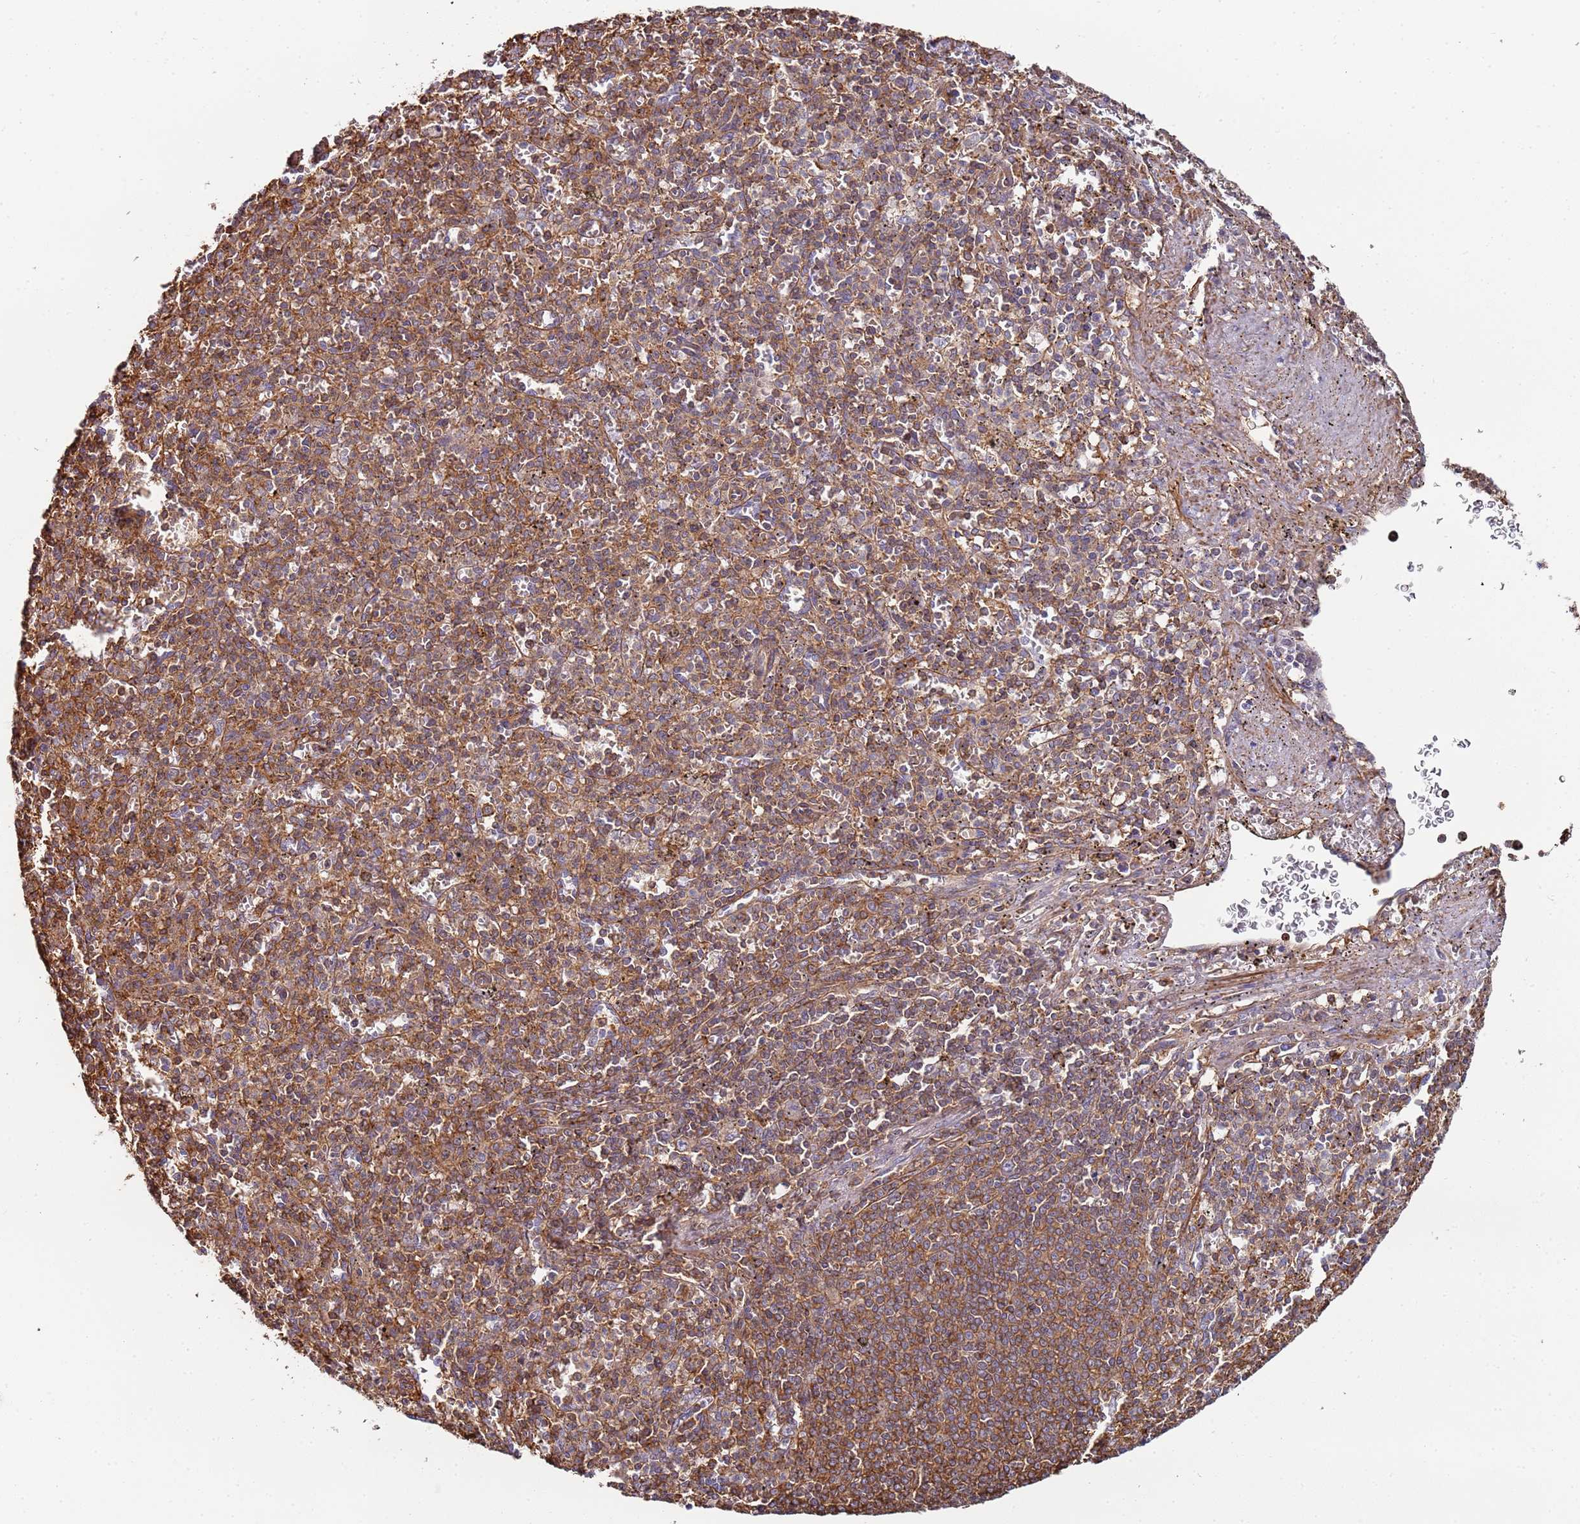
{"staining": {"intensity": "moderate", "quantity": ">75%", "location": "cytoplasmic/membranous"}, "tissue": "spleen", "cell_type": "Cells in red pulp", "image_type": "normal", "snomed": [{"axis": "morphology", "description": "Normal tissue, NOS"}, {"axis": "topography", "description": "Spleen"}], "caption": "A brown stain highlights moderate cytoplasmic/membranous positivity of a protein in cells in red pulp of unremarkable spleen.", "gene": "CYP2U1", "patient": {"sex": "male", "age": 72}}